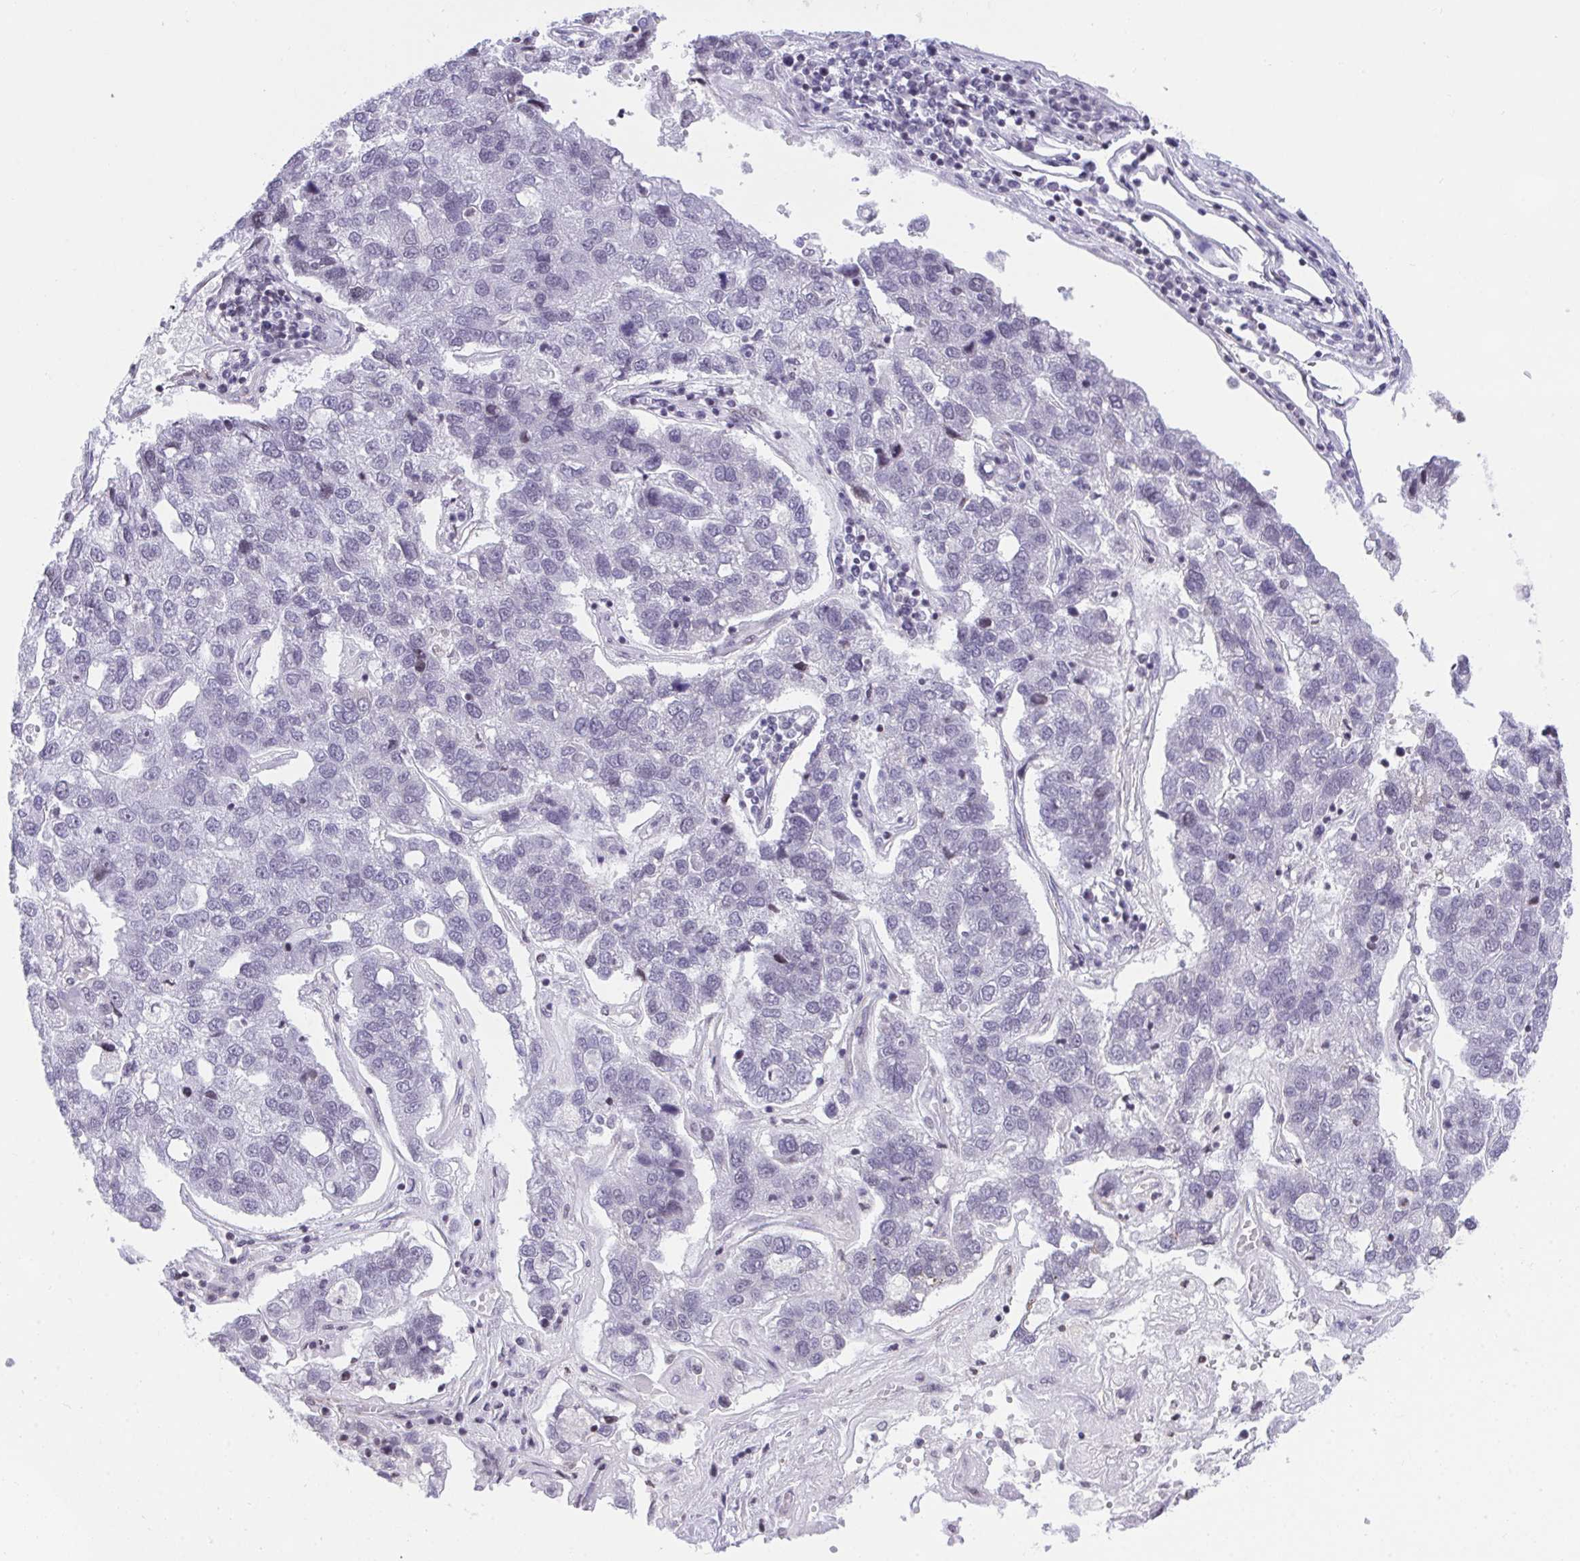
{"staining": {"intensity": "negative", "quantity": "none", "location": "none"}, "tissue": "pancreatic cancer", "cell_type": "Tumor cells", "image_type": "cancer", "snomed": [{"axis": "morphology", "description": "Adenocarcinoma, NOS"}, {"axis": "topography", "description": "Pancreas"}], "caption": "Adenocarcinoma (pancreatic) was stained to show a protein in brown. There is no significant positivity in tumor cells.", "gene": "KCNN4", "patient": {"sex": "female", "age": 61}}